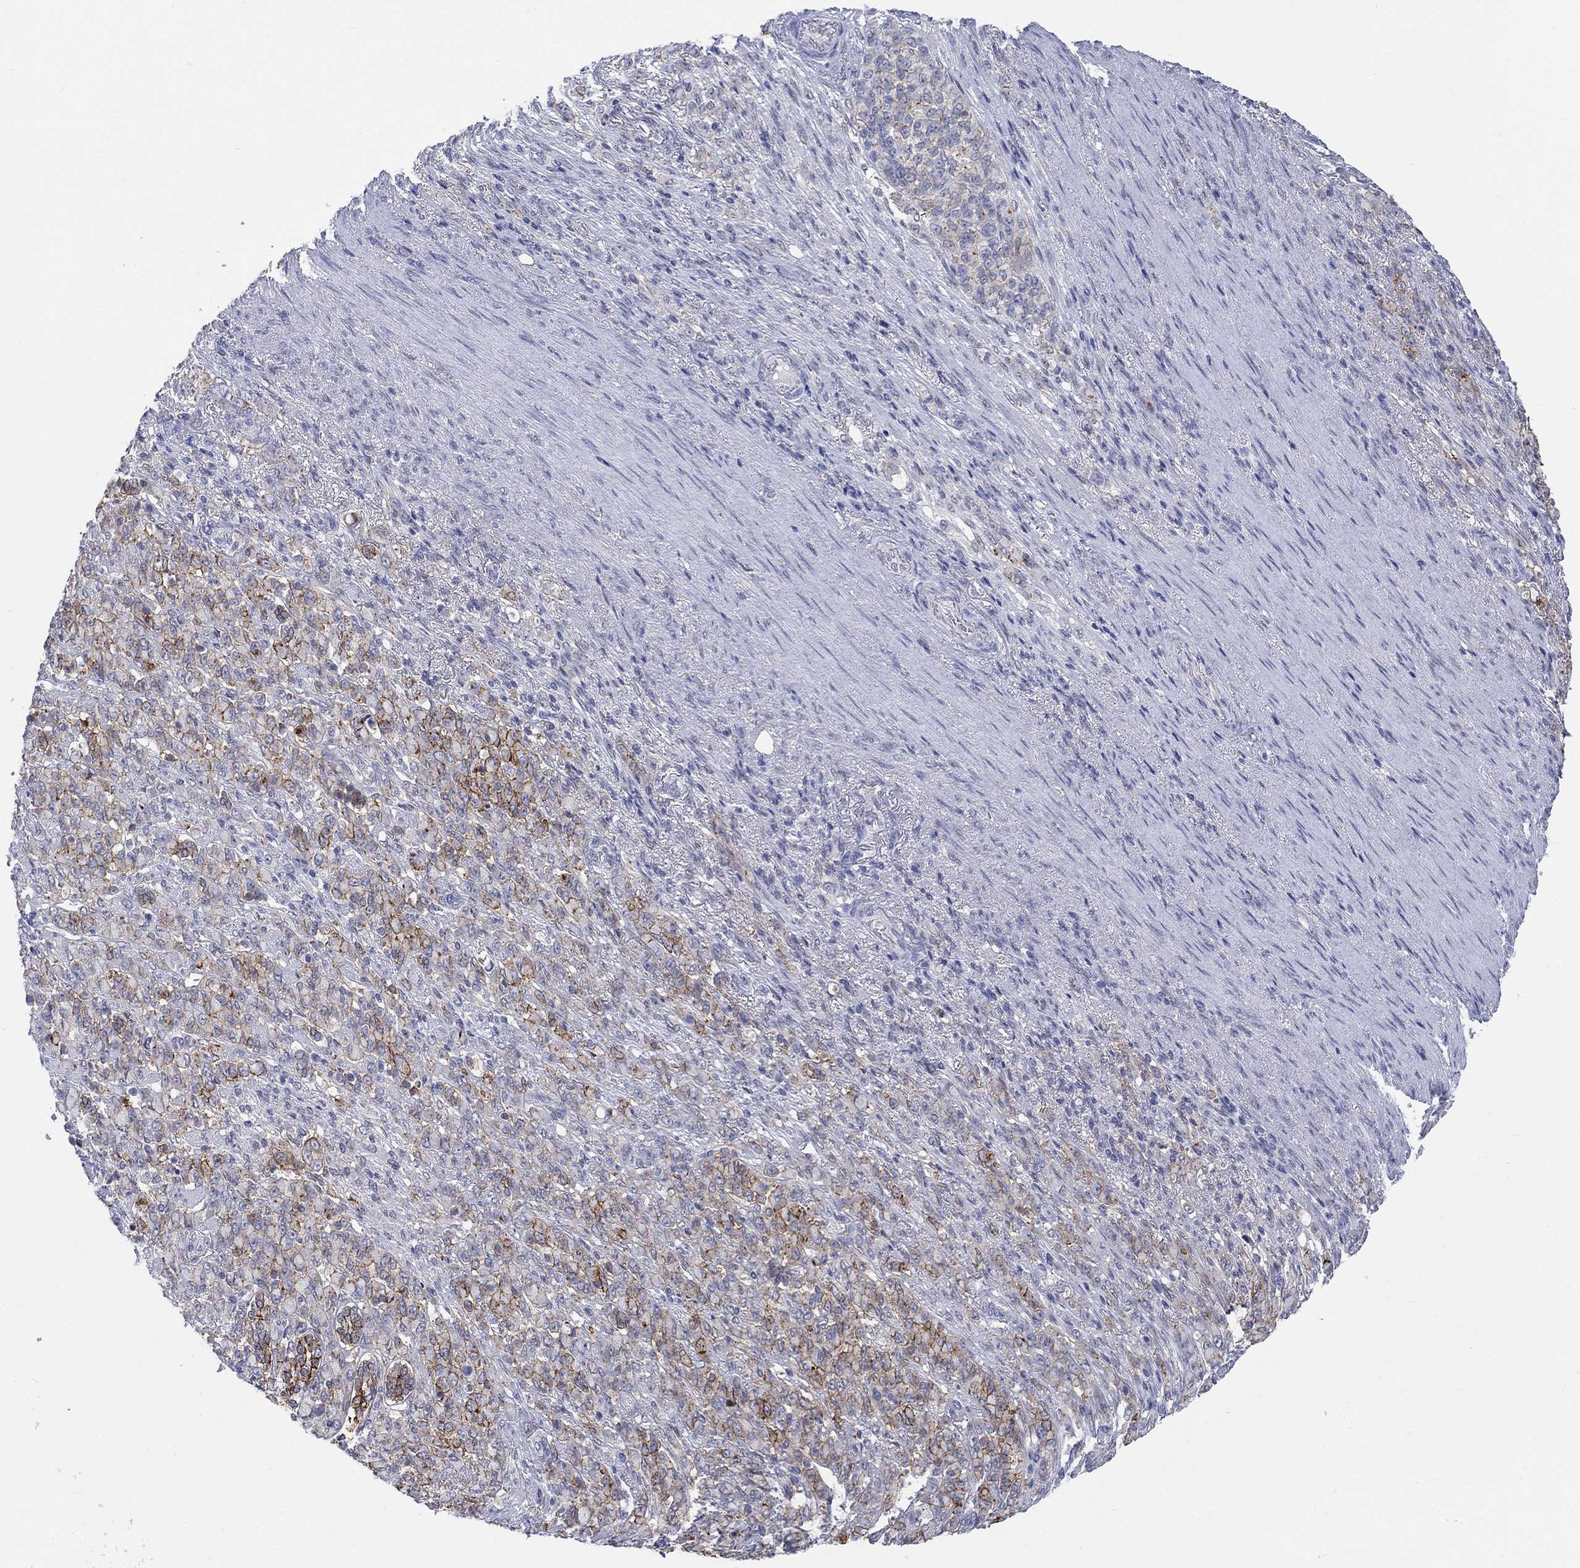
{"staining": {"intensity": "strong", "quantity": "<25%", "location": "cytoplasmic/membranous"}, "tissue": "stomach cancer", "cell_type": "Tumor cells", "image_type": "cancer", "snomed": [{"axis": "morphology", "description": "Normal tissue, NOS"}, {"axis": "morphology", "description": "Adenocarcinoma, NOS"}, {"axis": "topography", "description": "Stomach"}], "caption": "Human stomach cancer stained with a brown dye displays strong cytoplasmic/membranous positive staining in approximately <25% of tumor cells.", "gene": "EGFLAM", "patient": {"sex": "female", "age": 79}}